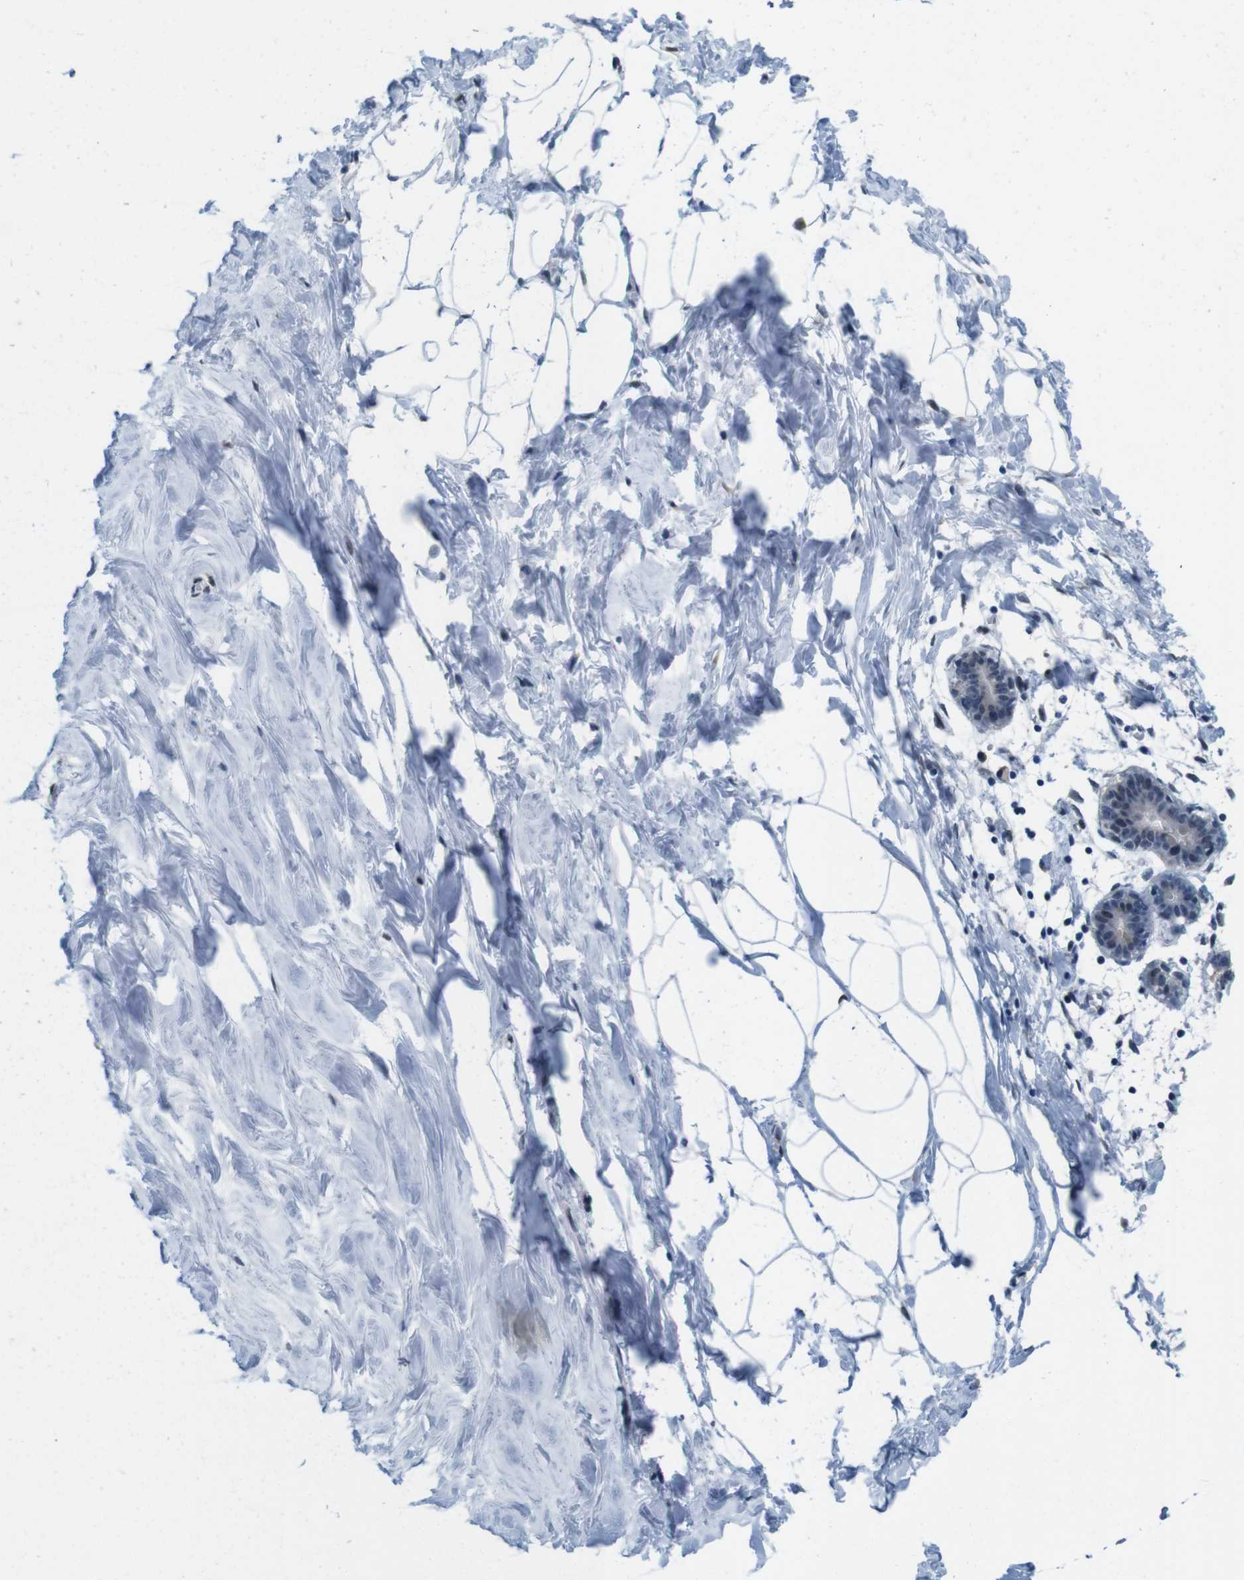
{"staining": {"intensity": "negative", "quantity": "none", "location": "none"}, "tissue": "breast", "cell_type": "Adipocytes", "image_type": "normal", "snomed": [{"axis": "morphology", "description": "Normal tissue, NOS"}, {"axis": "topography", "description": "Breast"}], "caption": "Protein analysis of normal breast reveals no significant expression in adipocytes.", "gene": "SKI", "patient": {"sex": "female", "age": 27}}